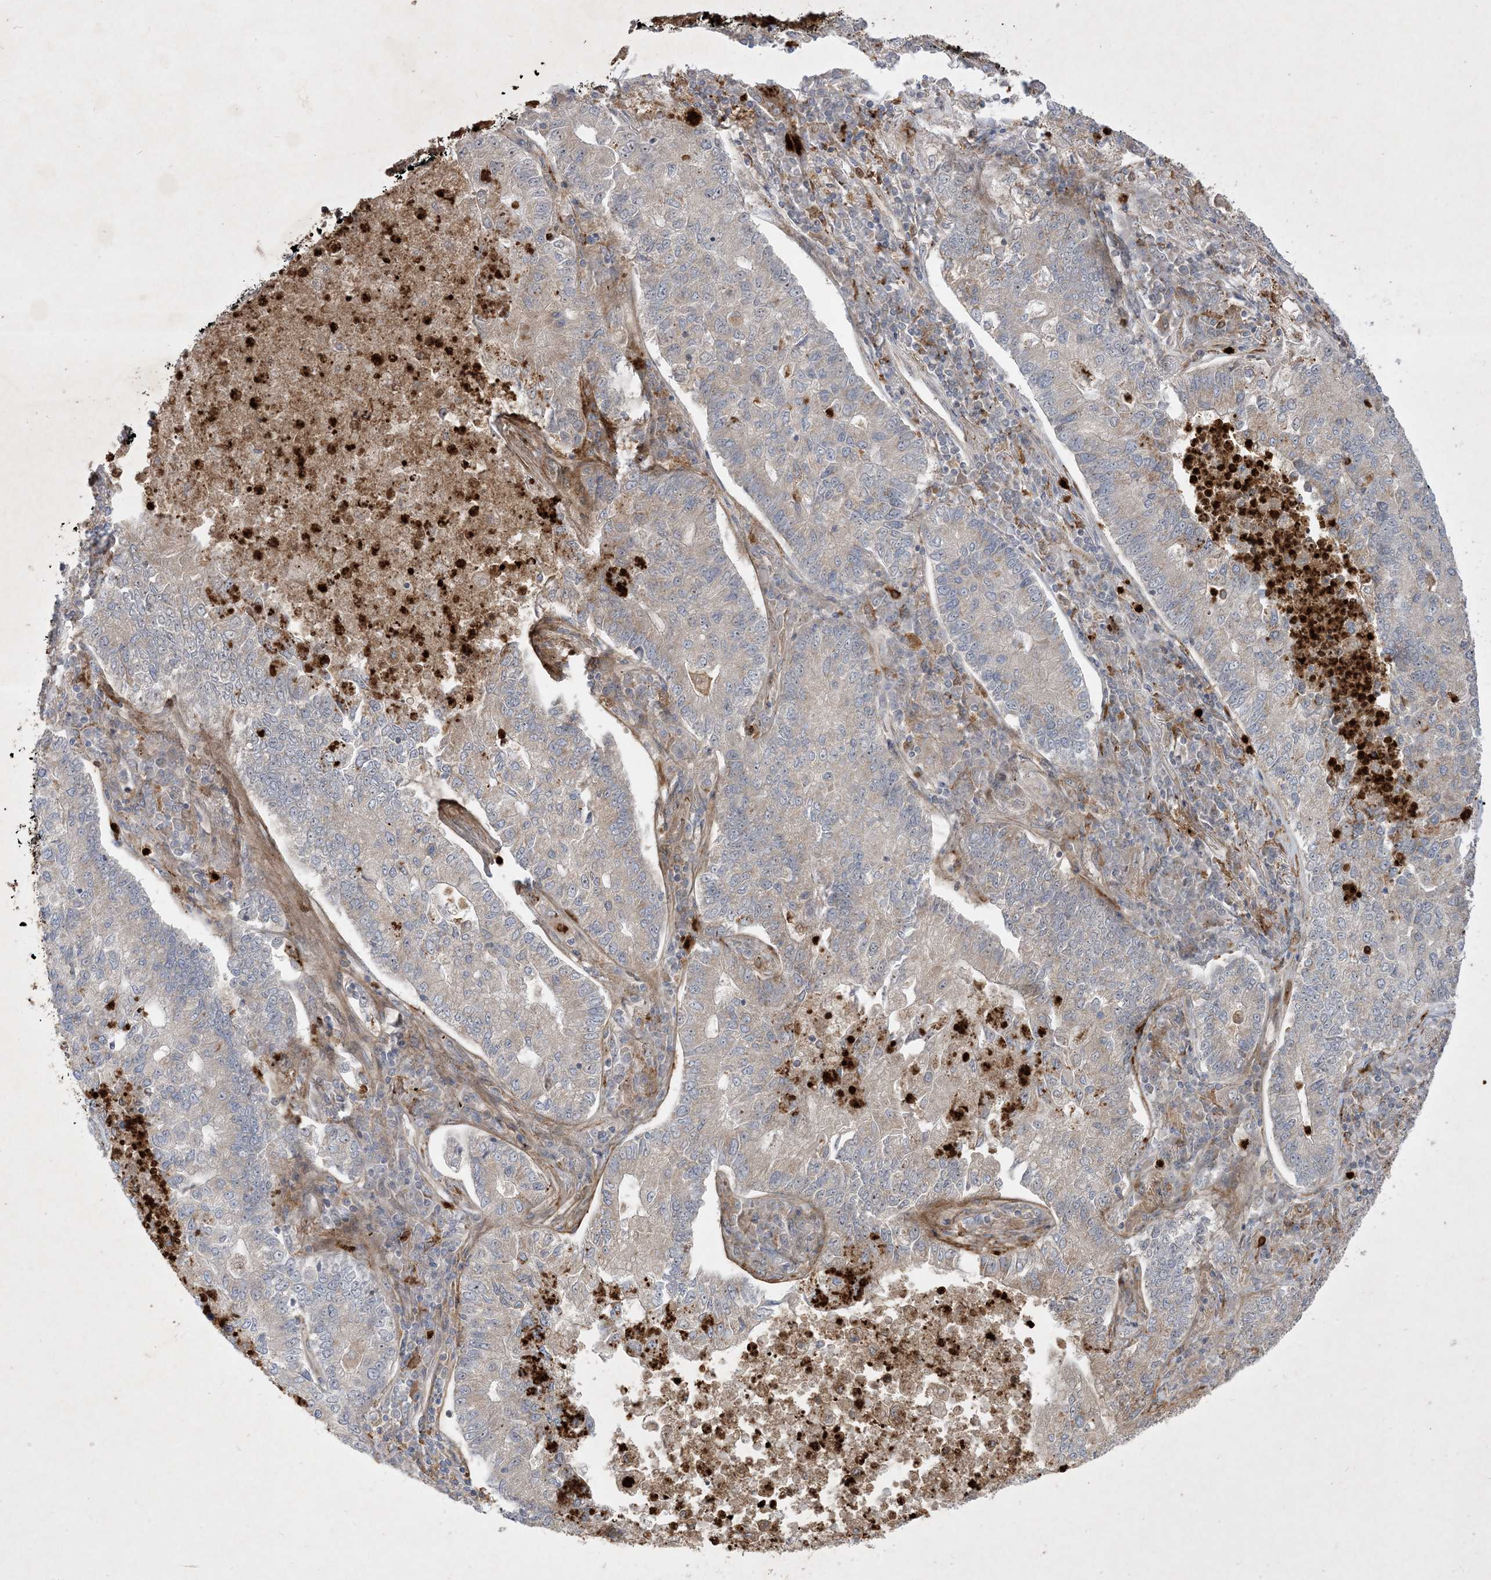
{"staining": {"intensity": "negative", "quantity": "none", "location": "none"}, "tissue": "lung cancer", "cell_type": "Tumor cells", "image_type": "cancer", "snomed": [{"axis": "morphology", "description": "Adenocarcinoma, NOS"}, {"axis": "topography", "description": "Lung"}], "caption": "Micrograph shows no significant protein staining in tumor cells of lung adenocarcinoma.", "gene": "IFT57", "patient": {"sex": "male", "age": 49}}